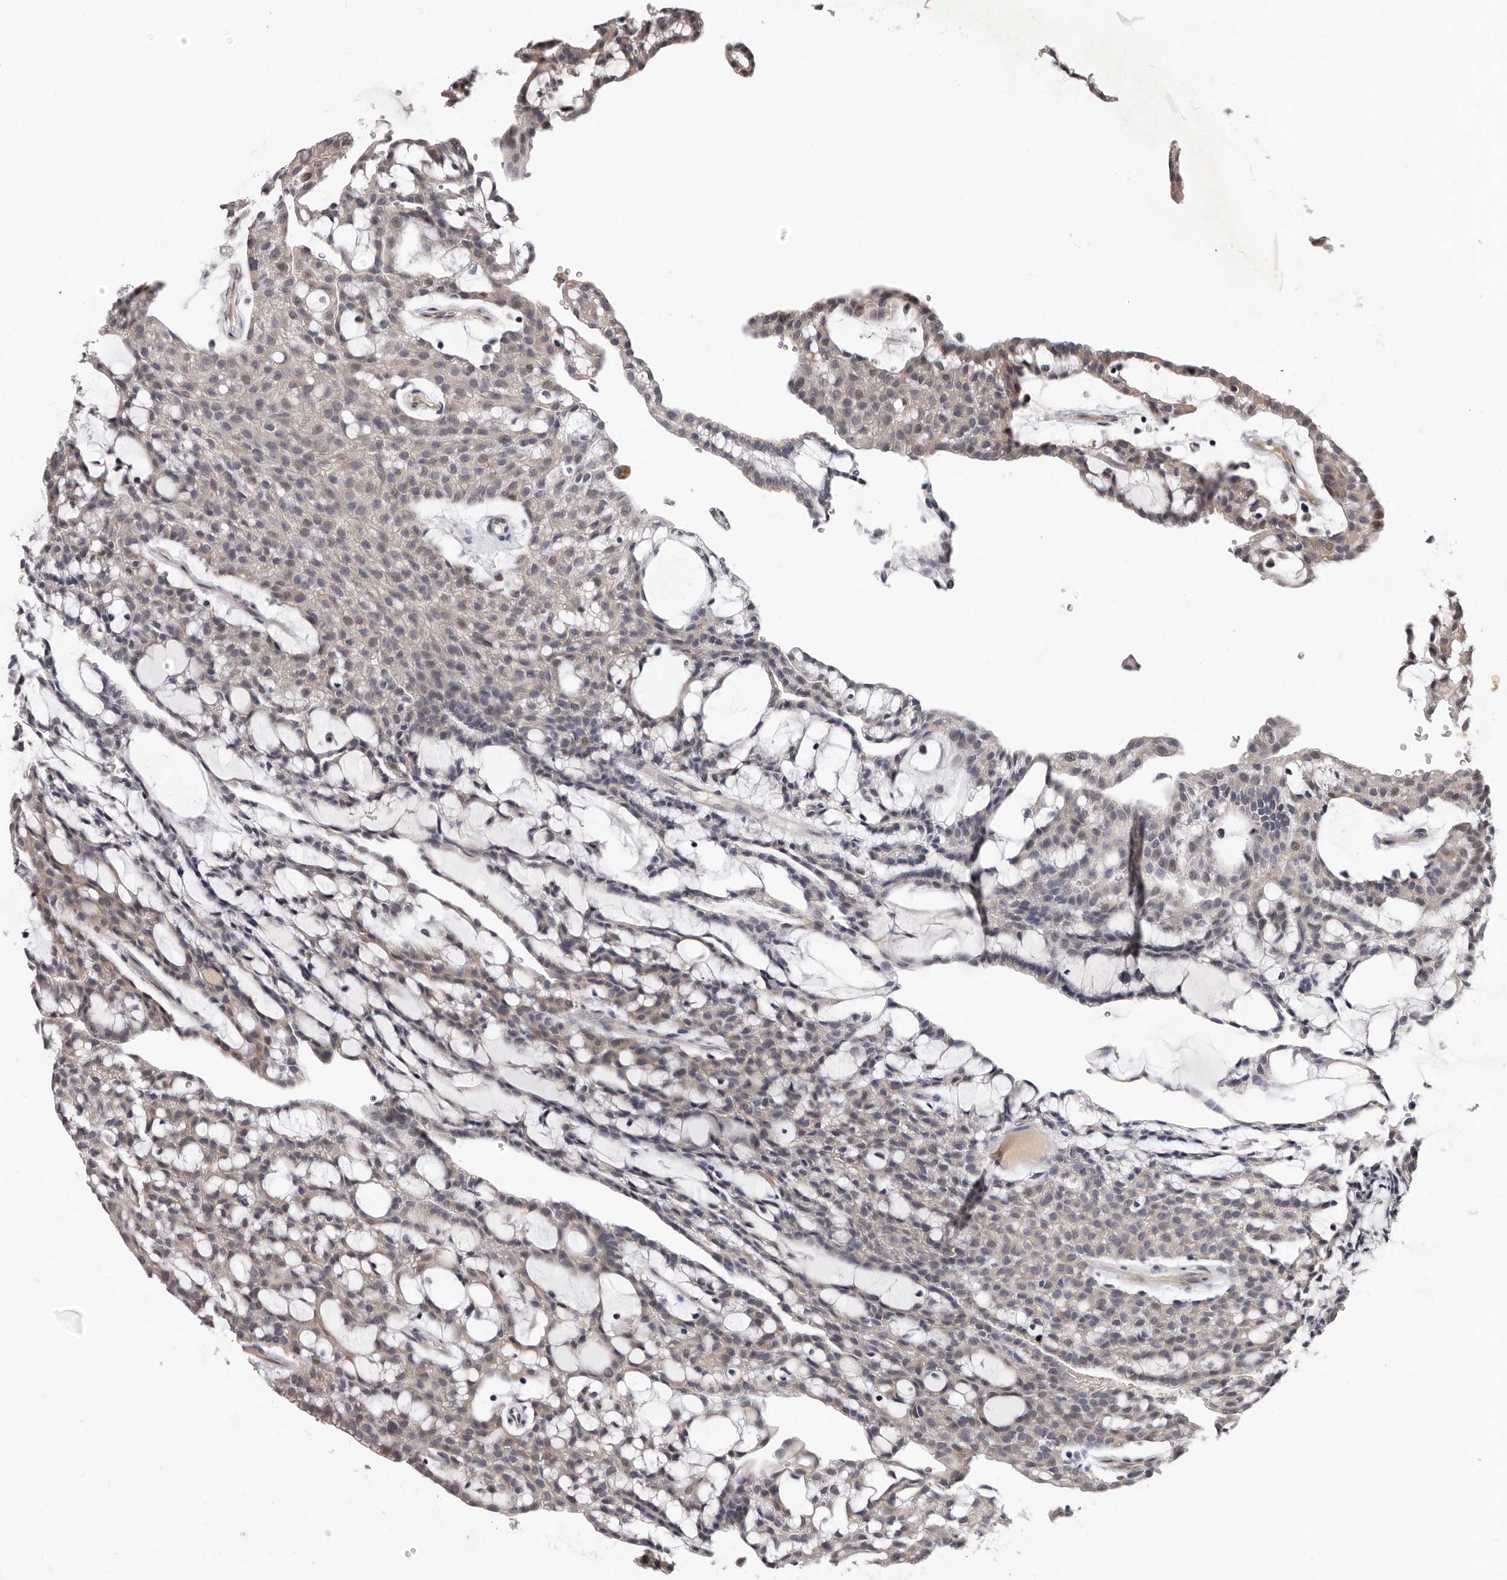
{"staining": {"intensity": "weak", "quantity": ">75%", "location": "cytoplasmic/membranous"}, "tissue": "renal cancer", "cell_type": "Tumor cells", "image_type": "cancer", "snomed": [{"axis": "morphology", "description": "Adenocarcinoma, NOS"}, {"axis": "topography", "description": "Kidney"}], "caption": "Immunohistochemical staining of human renal cancer reveals low levels of weak cytoplasmic/membranous expression in about >75% of tumor cells. The staining was performed using DAB, with brown indicating positive protein expression. Nuclei are stained blue with hematoxylin.", "gene": "MED8", "patient": {"sex": "male", "age": 63}}